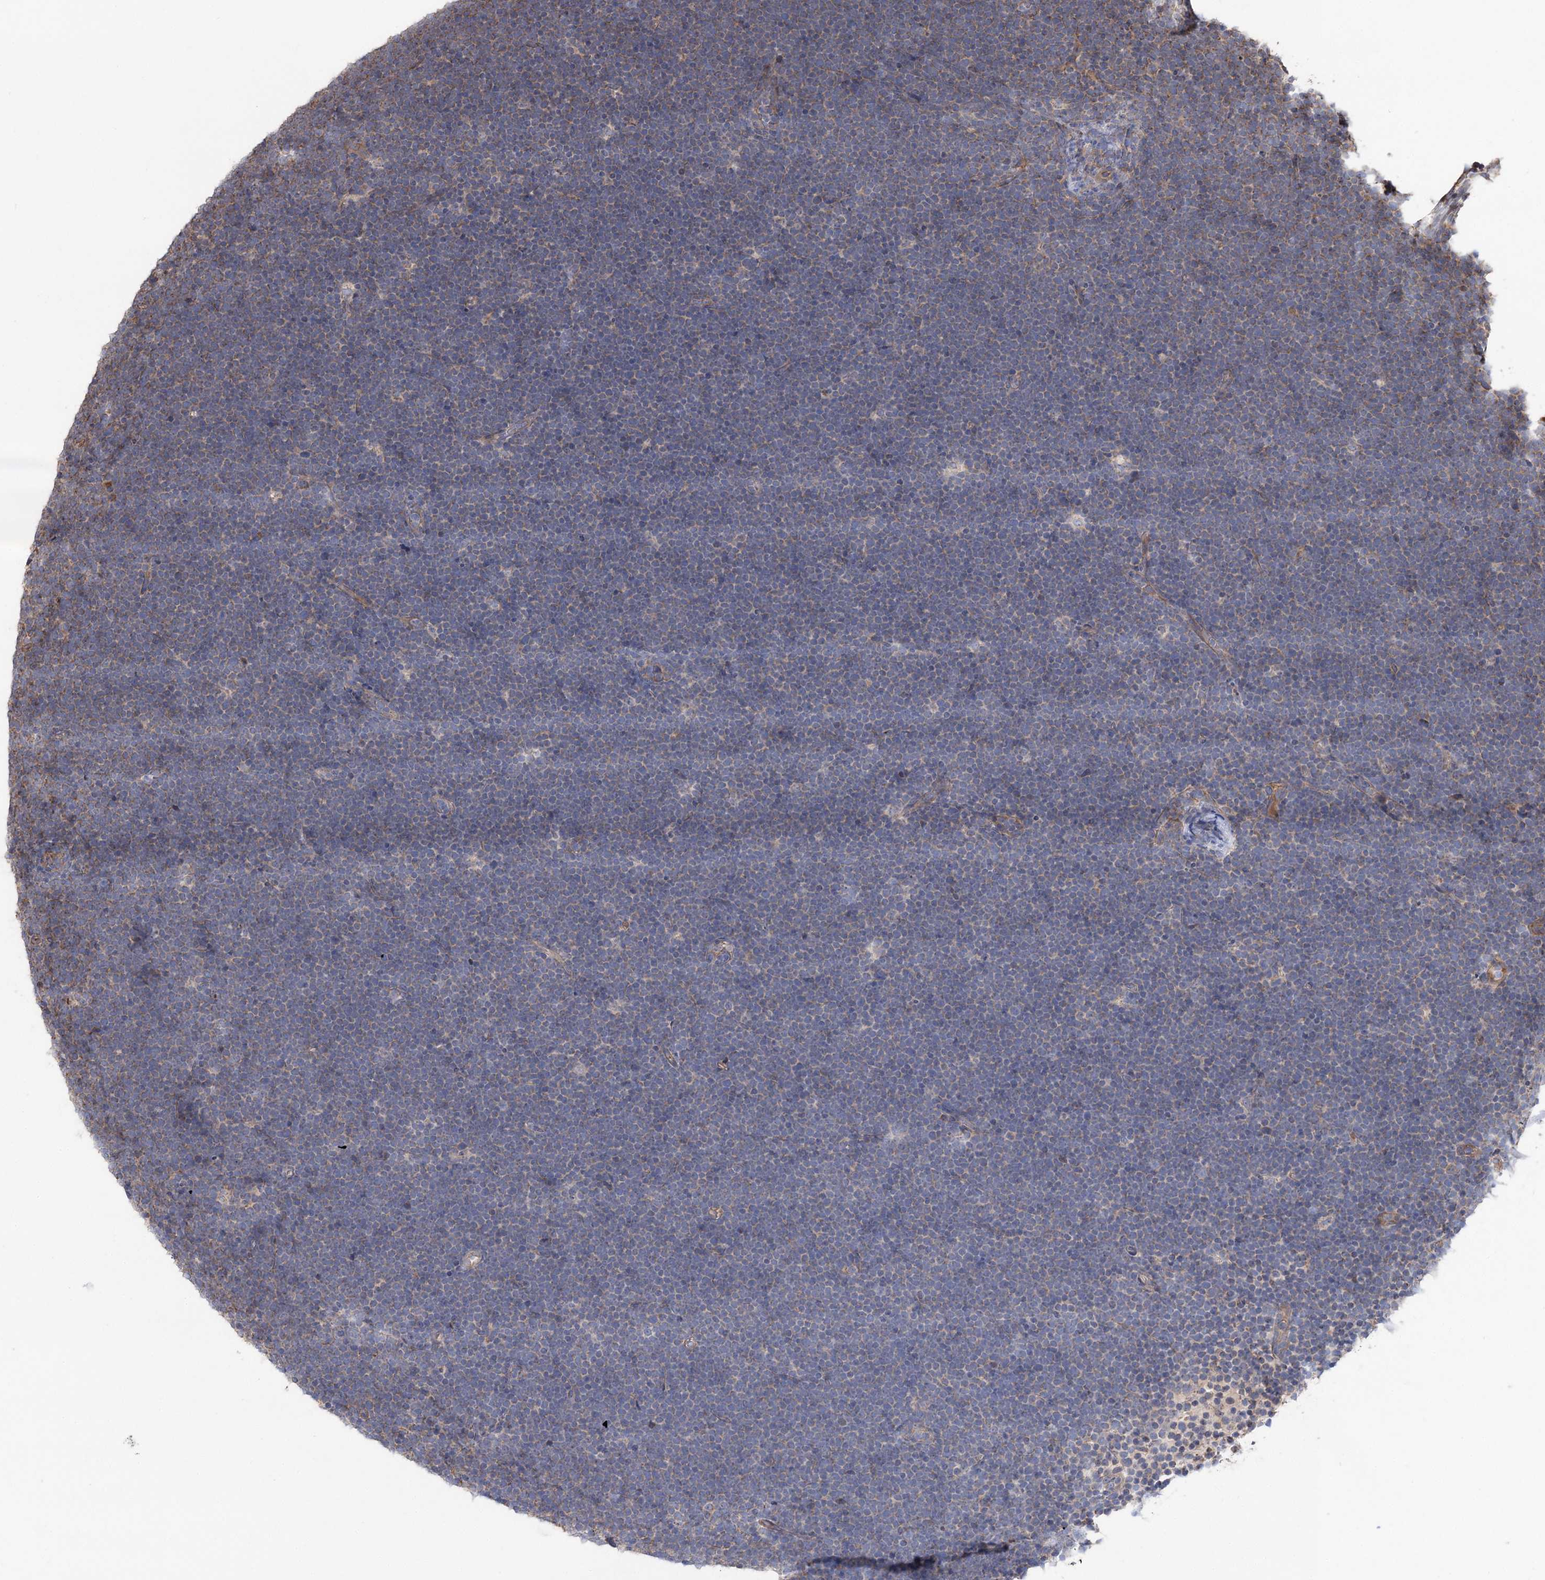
{"staining": {"intensity": "weak", "quantity": "<25%", "location": "cytoplasmic/membranous"}, "tissue": "lymphoma", "cell_type": "Tumor cells", "image_type": "cancer", "snomed": [{"axis": "morphology", "description": "Malignant lymphoma, non-Hodgkin's type, High grade"}, {"axis": "topography", "description": "Lymph node"}], "caption": "This is an immunohistochemistry (IHC) photomicrograph of high-grade malignant lymphoma, non-Hodgkin's type. There is no expression in tumor cells.", "gene": "RWDD4", "patient": {"sex": "male", "age": 13}}